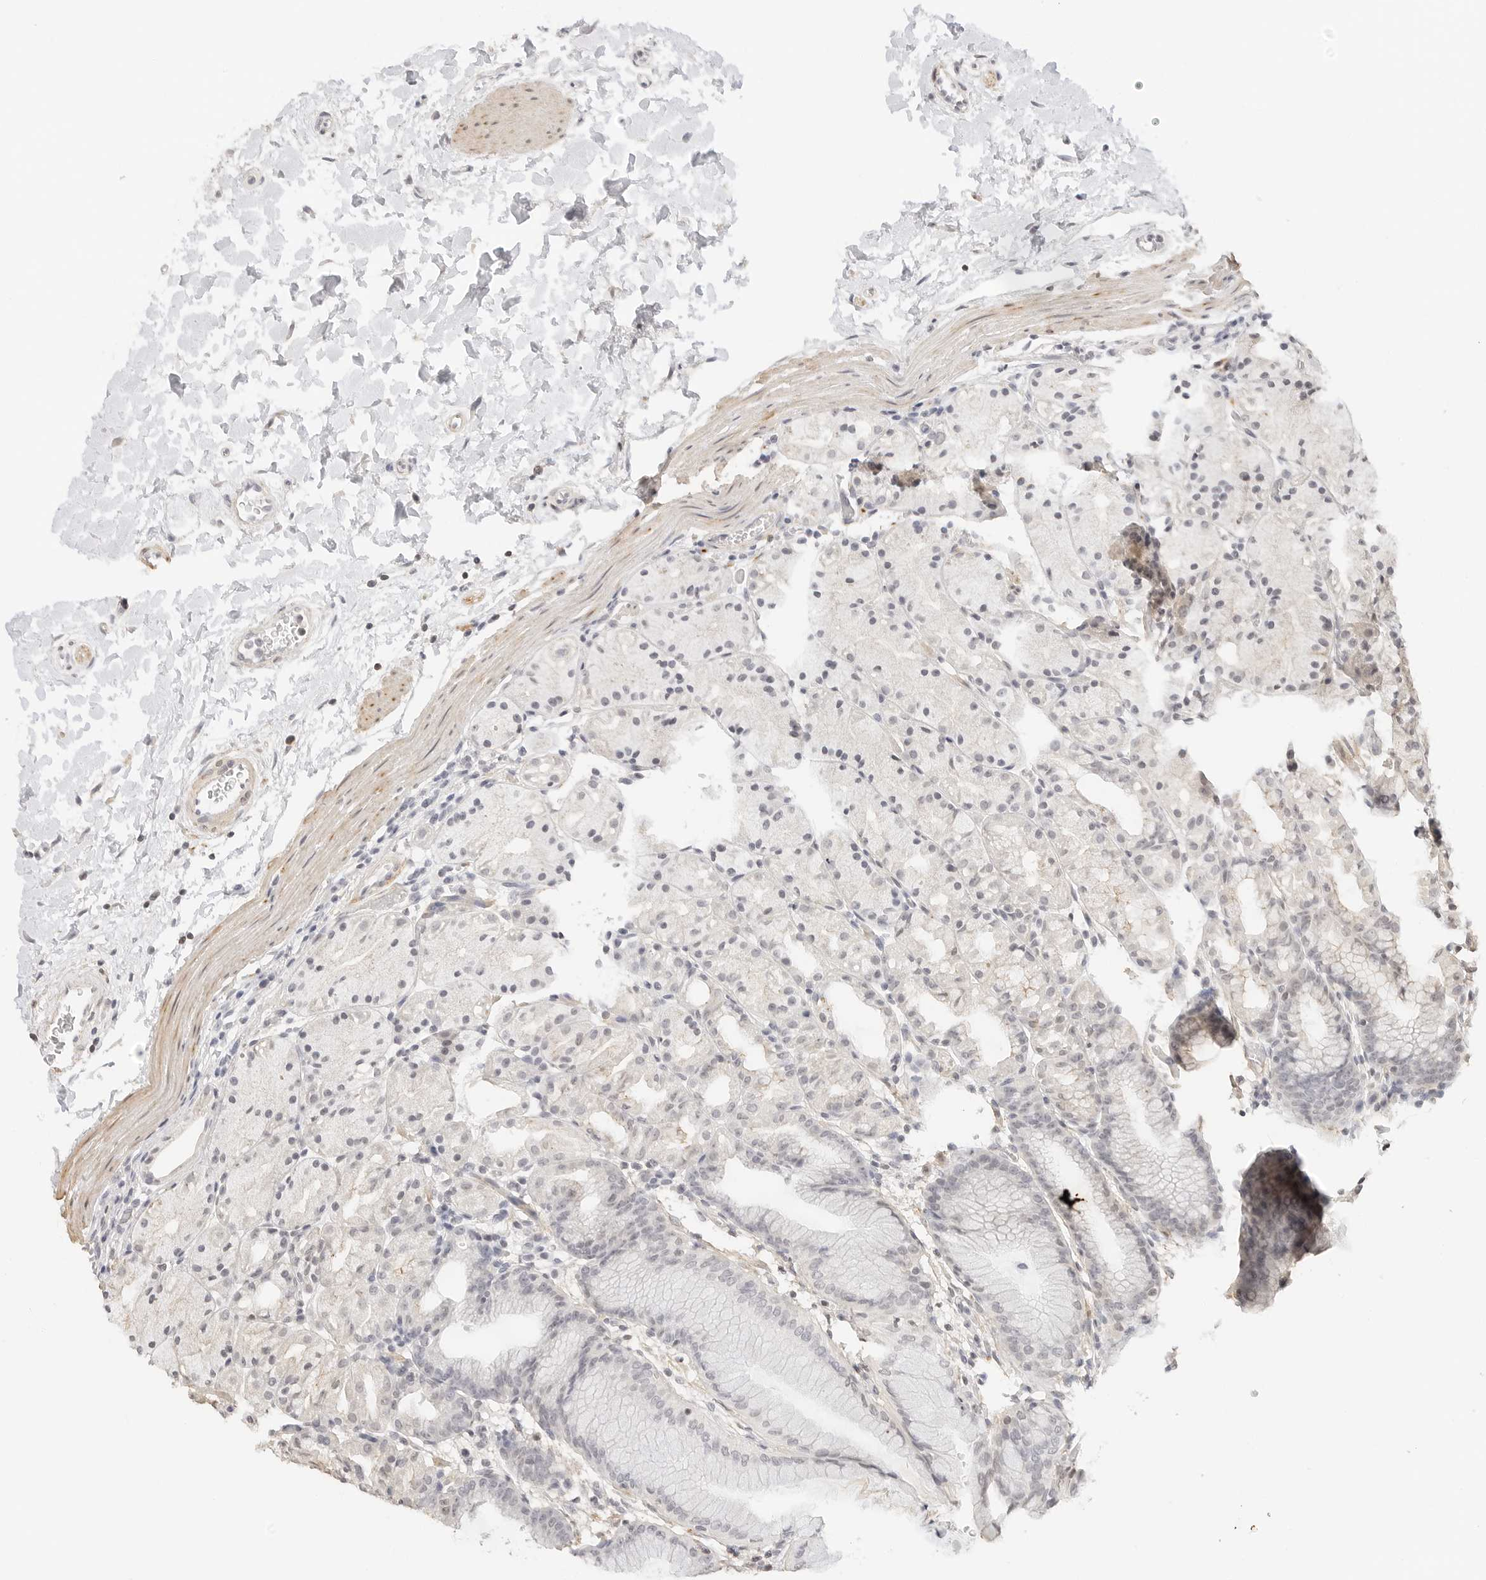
{"staining": {"intensity": "moderate", "quantity": "<25%", "location": "cytoplasmic/membranous"}, "tissue": "stomach", "cell_type": "Glandular cells", "image_type": "normal", "snomed": [{"axis": "morphology", "description": "Normal tissue, NOS"}, {"axis": "topography", "description": "Stomach, upper"}], "caption": "Moderate cytoplasmic/membranous expression for a protein is present in approximately <25% of glandular cells of benign stomach using IHC.", "gene": "PCDH19", "patient": {"sex": "male", "age": 48}}